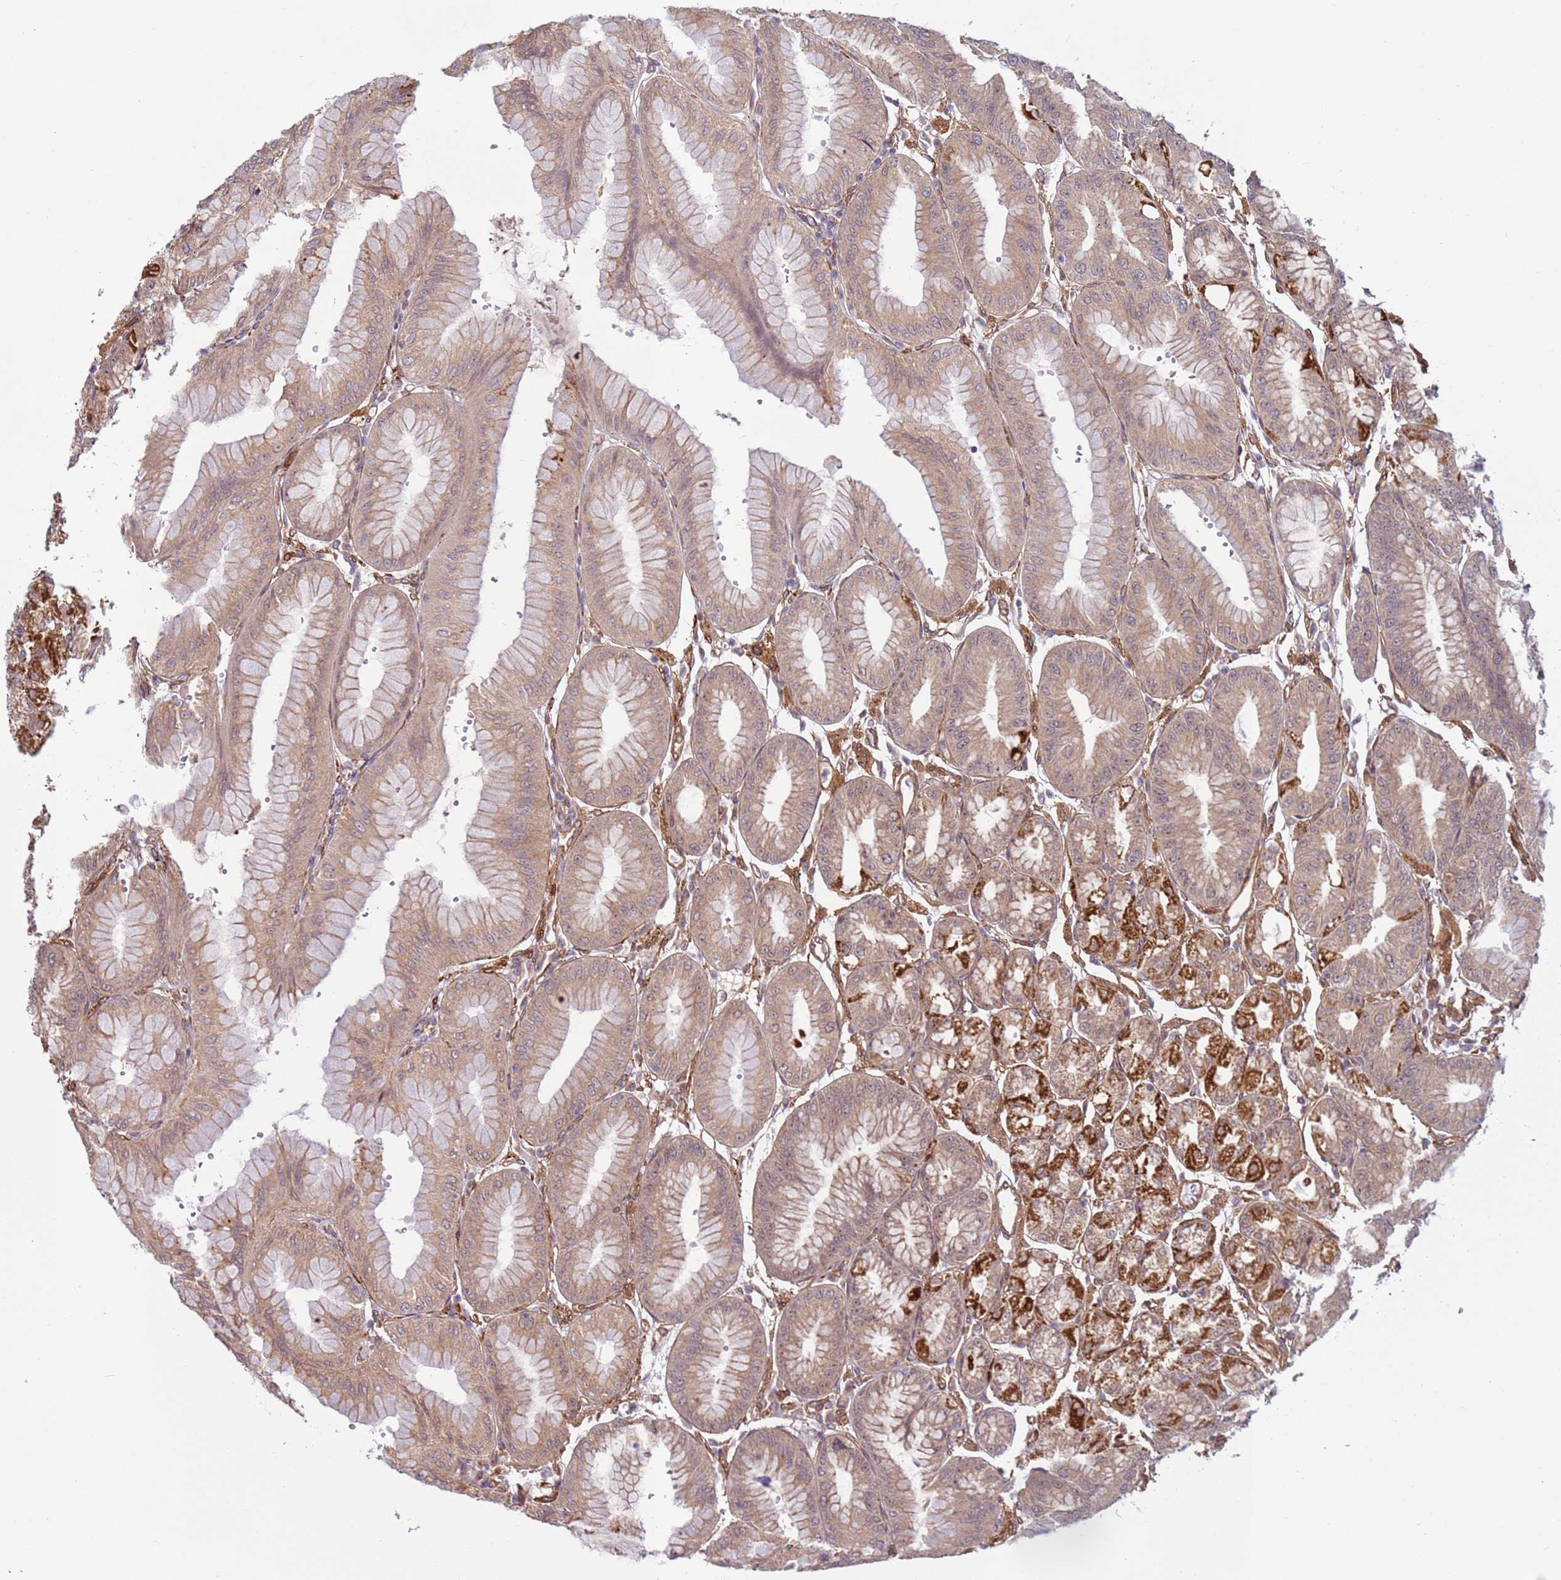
{"staining": {"intensity": "strong", "quantity": "<25%", "location": "cytoplasmic/membranous"}, "tissue": "stomach", "cell_type": "Glandular cells", "image_type": "normal", "snomed": [{"axis": "morphology", "description": "Normal tissue, NOS"}, {"axis": "topography", "description": "Stomach, lower"}], "caption": "Strong cytoplasmic/membranous protein positivity is present in approximately <25% of glandular cells in stomach. Nuclei are stained in blue.", "gene": "DCAF4", "patient": {"sex": "male", "age": 71}}